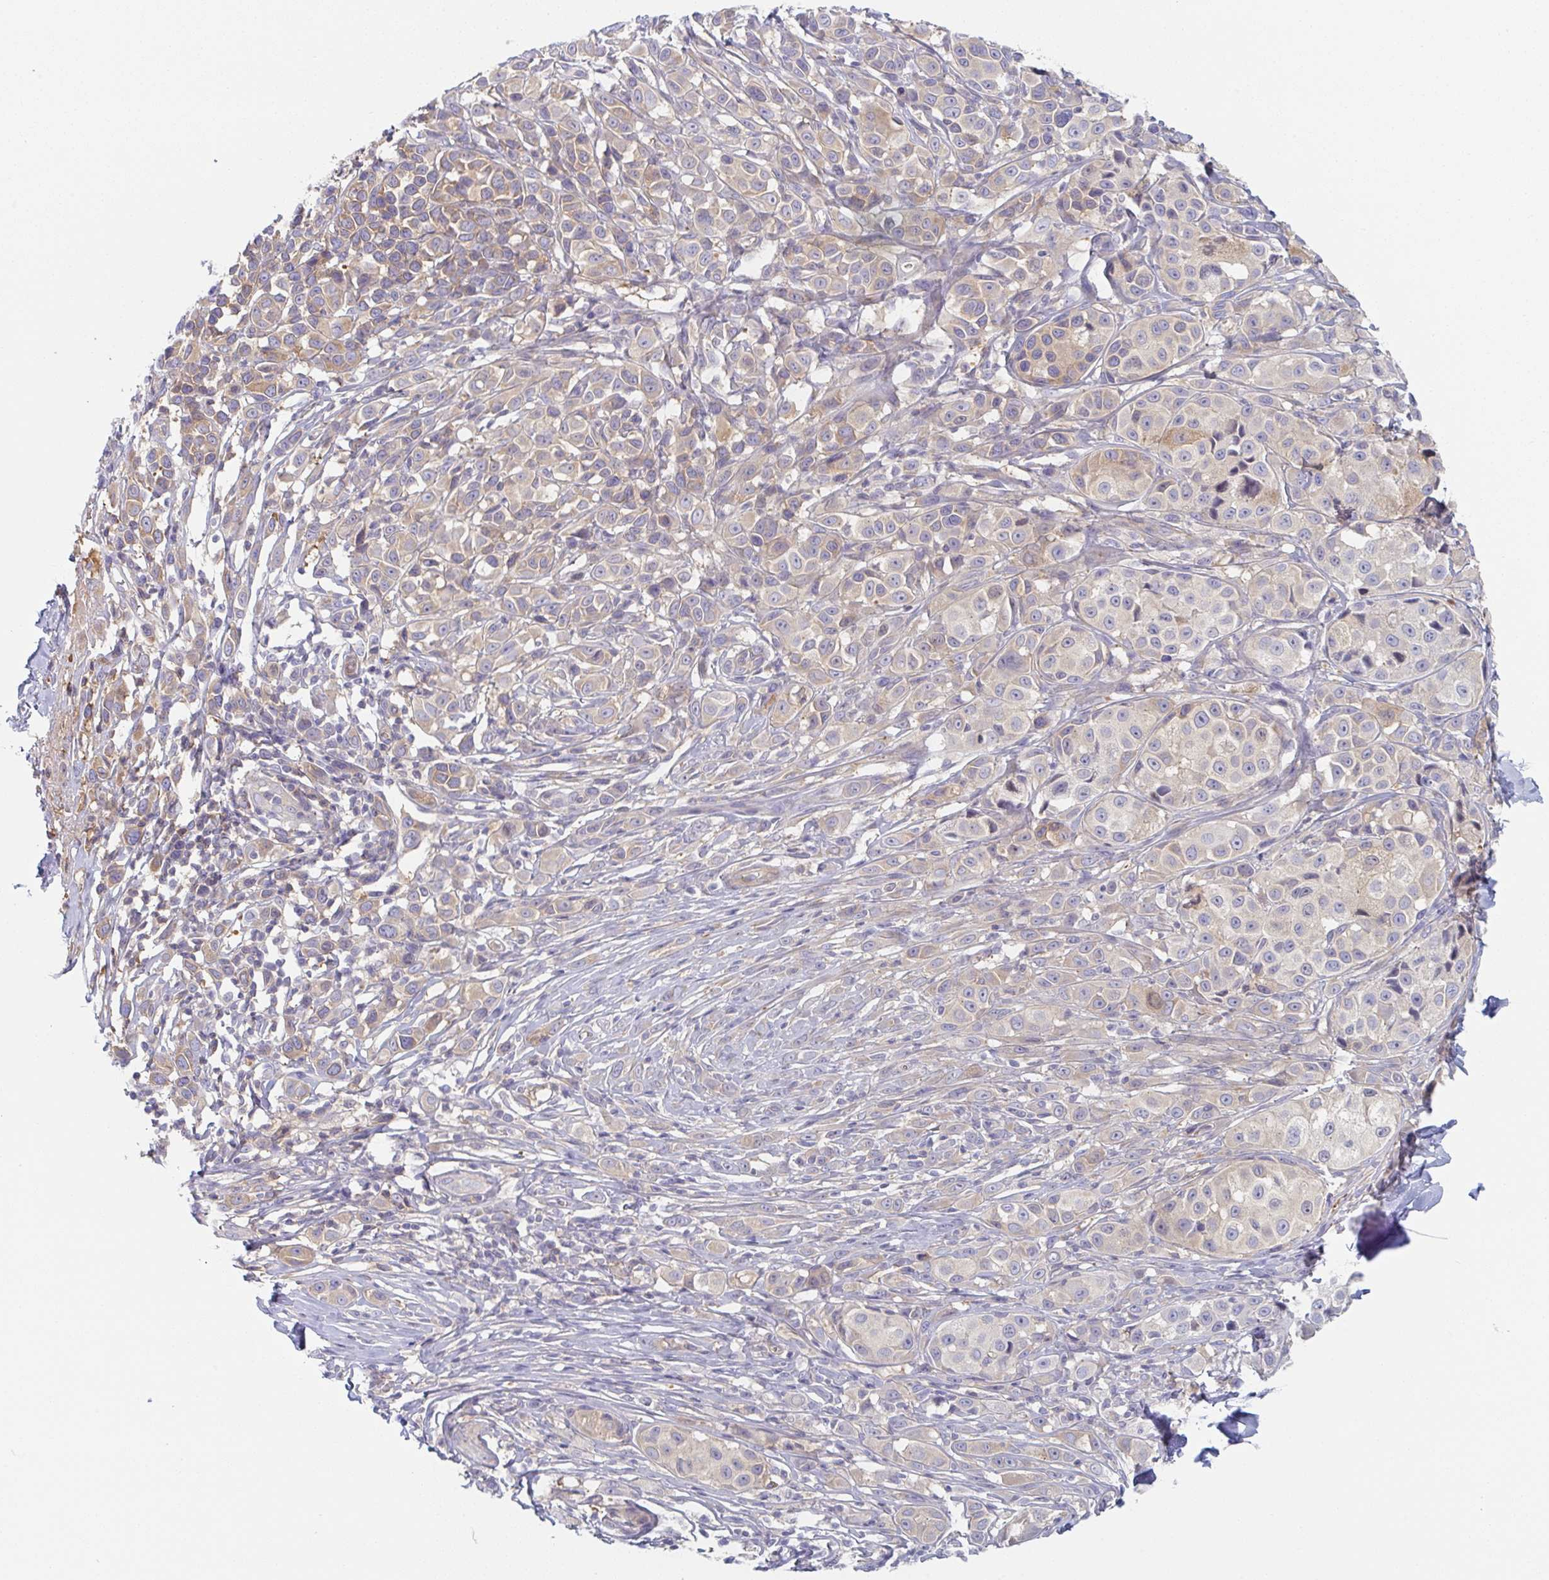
{"staining": {"intensity": "weak", "quantity": "25%-75%", "location": "cytoplasmic/membranous"}, "tissue": "melanoma", "cell_type": "Tumor cells", "image_type": "cancer", "snomed": [{"axis": "morphology", "description": "Malignant melanoma, NOS"}, {"axis": "topography", "description": "Skin"}], "caption": "Immunohistochemistry histopathology image of neoplastic tissue: melanoma stained using immunohistochemistry demonstrates low levels of weak protein expression localized specifically in the cytoplasmic/membranous of tumor cells, appearing as a cytoplasmic/membranous brown color.", "gene": "AMPD2", "patient": {"sex": "male", "age": 39}}